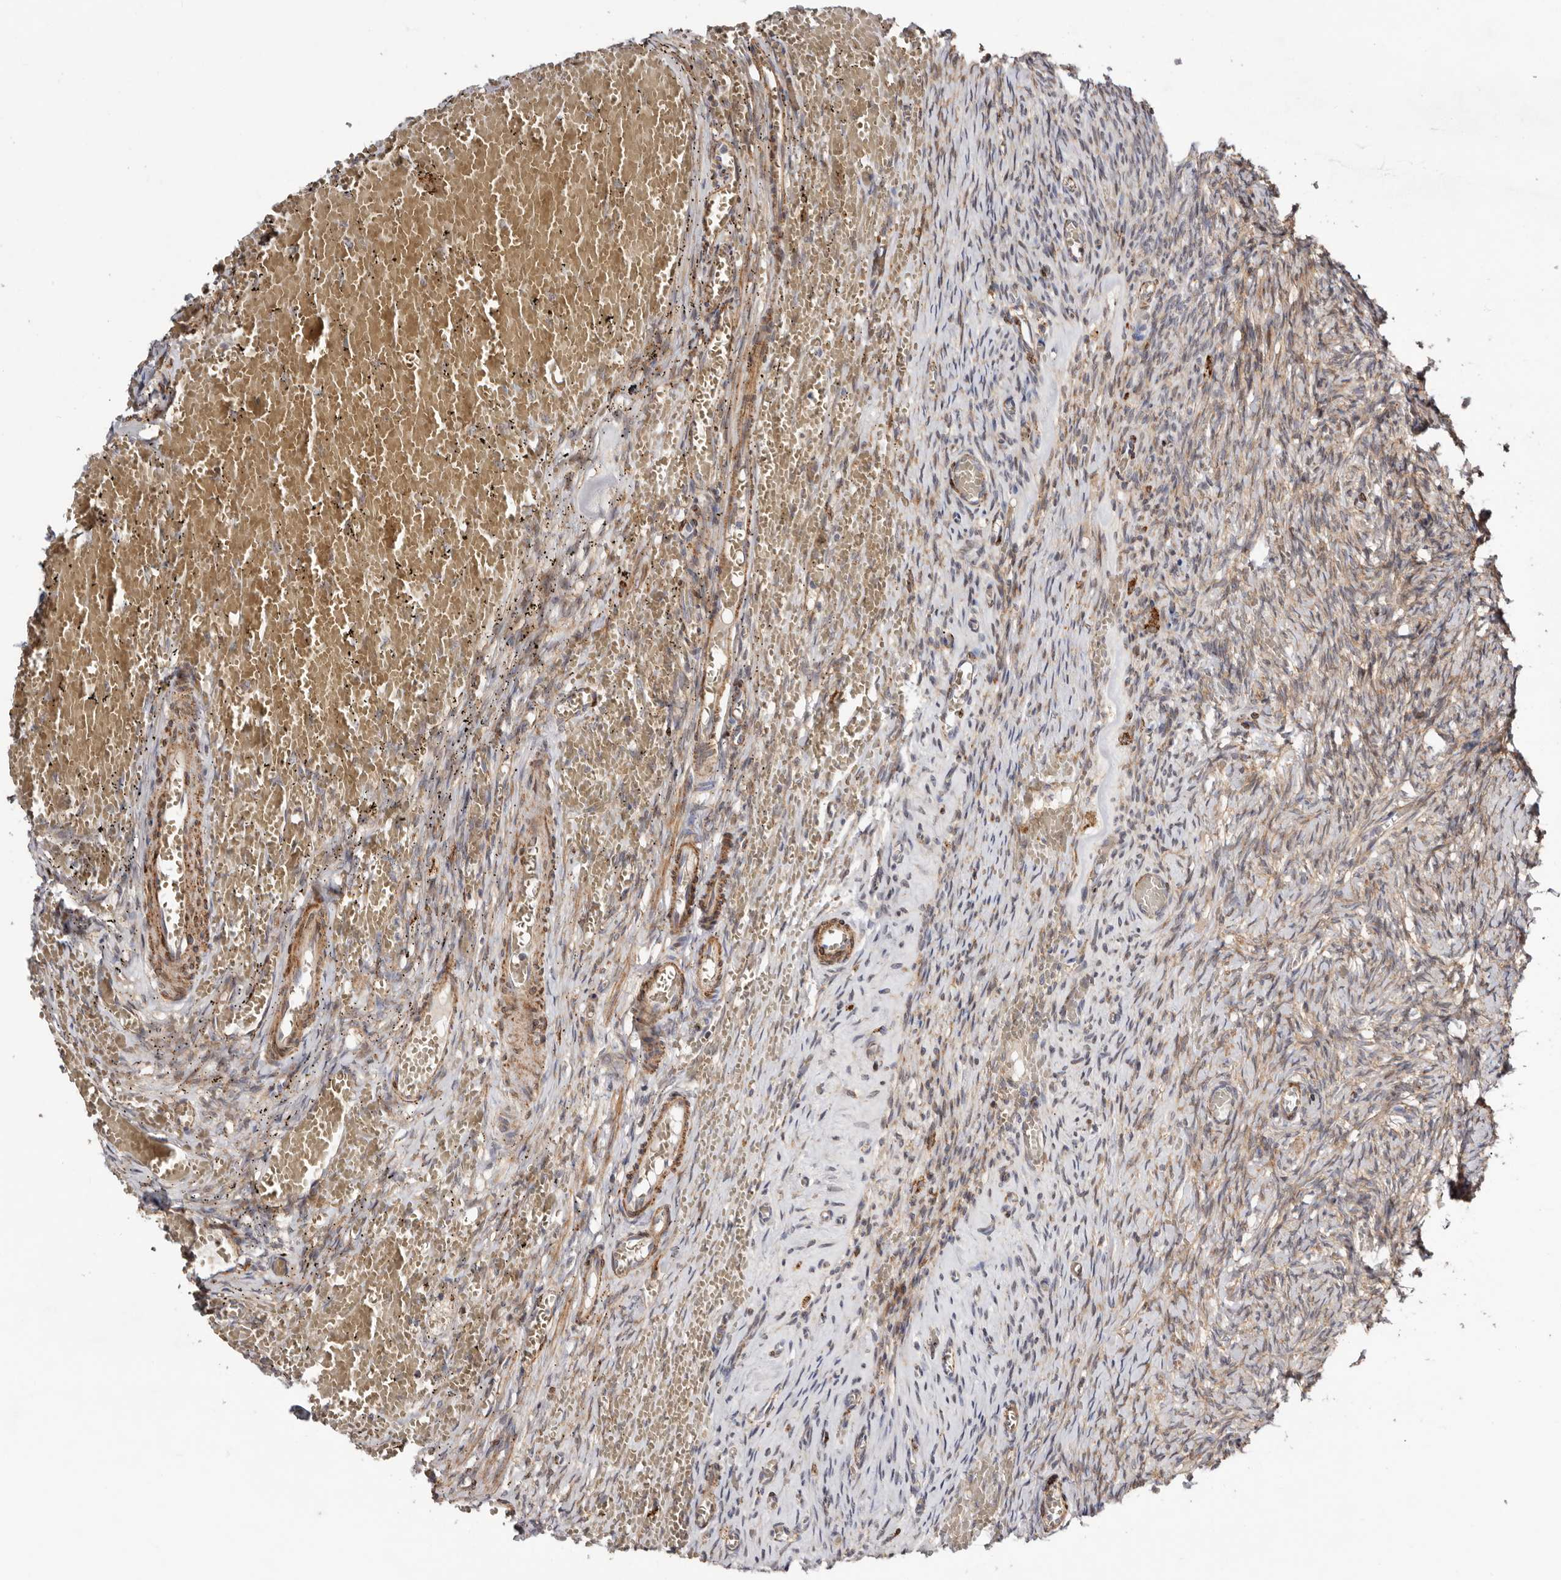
{"staining": {"intensity": "moderate", "quantity": ">75%", "location": "cytoplasmic/membranous"}, "tissue": "ovary", "cell_type": "Follicle cells", "image_type": "normal", "snomed": [{"axis": "morphology", "description": "Adenocarcinoma, NOS"}, {"axis": "topography", "description": "Endometrium"}], "caption": "A high-resolution micrograph shows immunohistochemistry staining of unremarkable ovary, which displays moderate cytoplasmic/membranous expression in about >75% of follicle cells.", "gene": "PROKR1", "patient": {"sex": "female", "age": 32}}